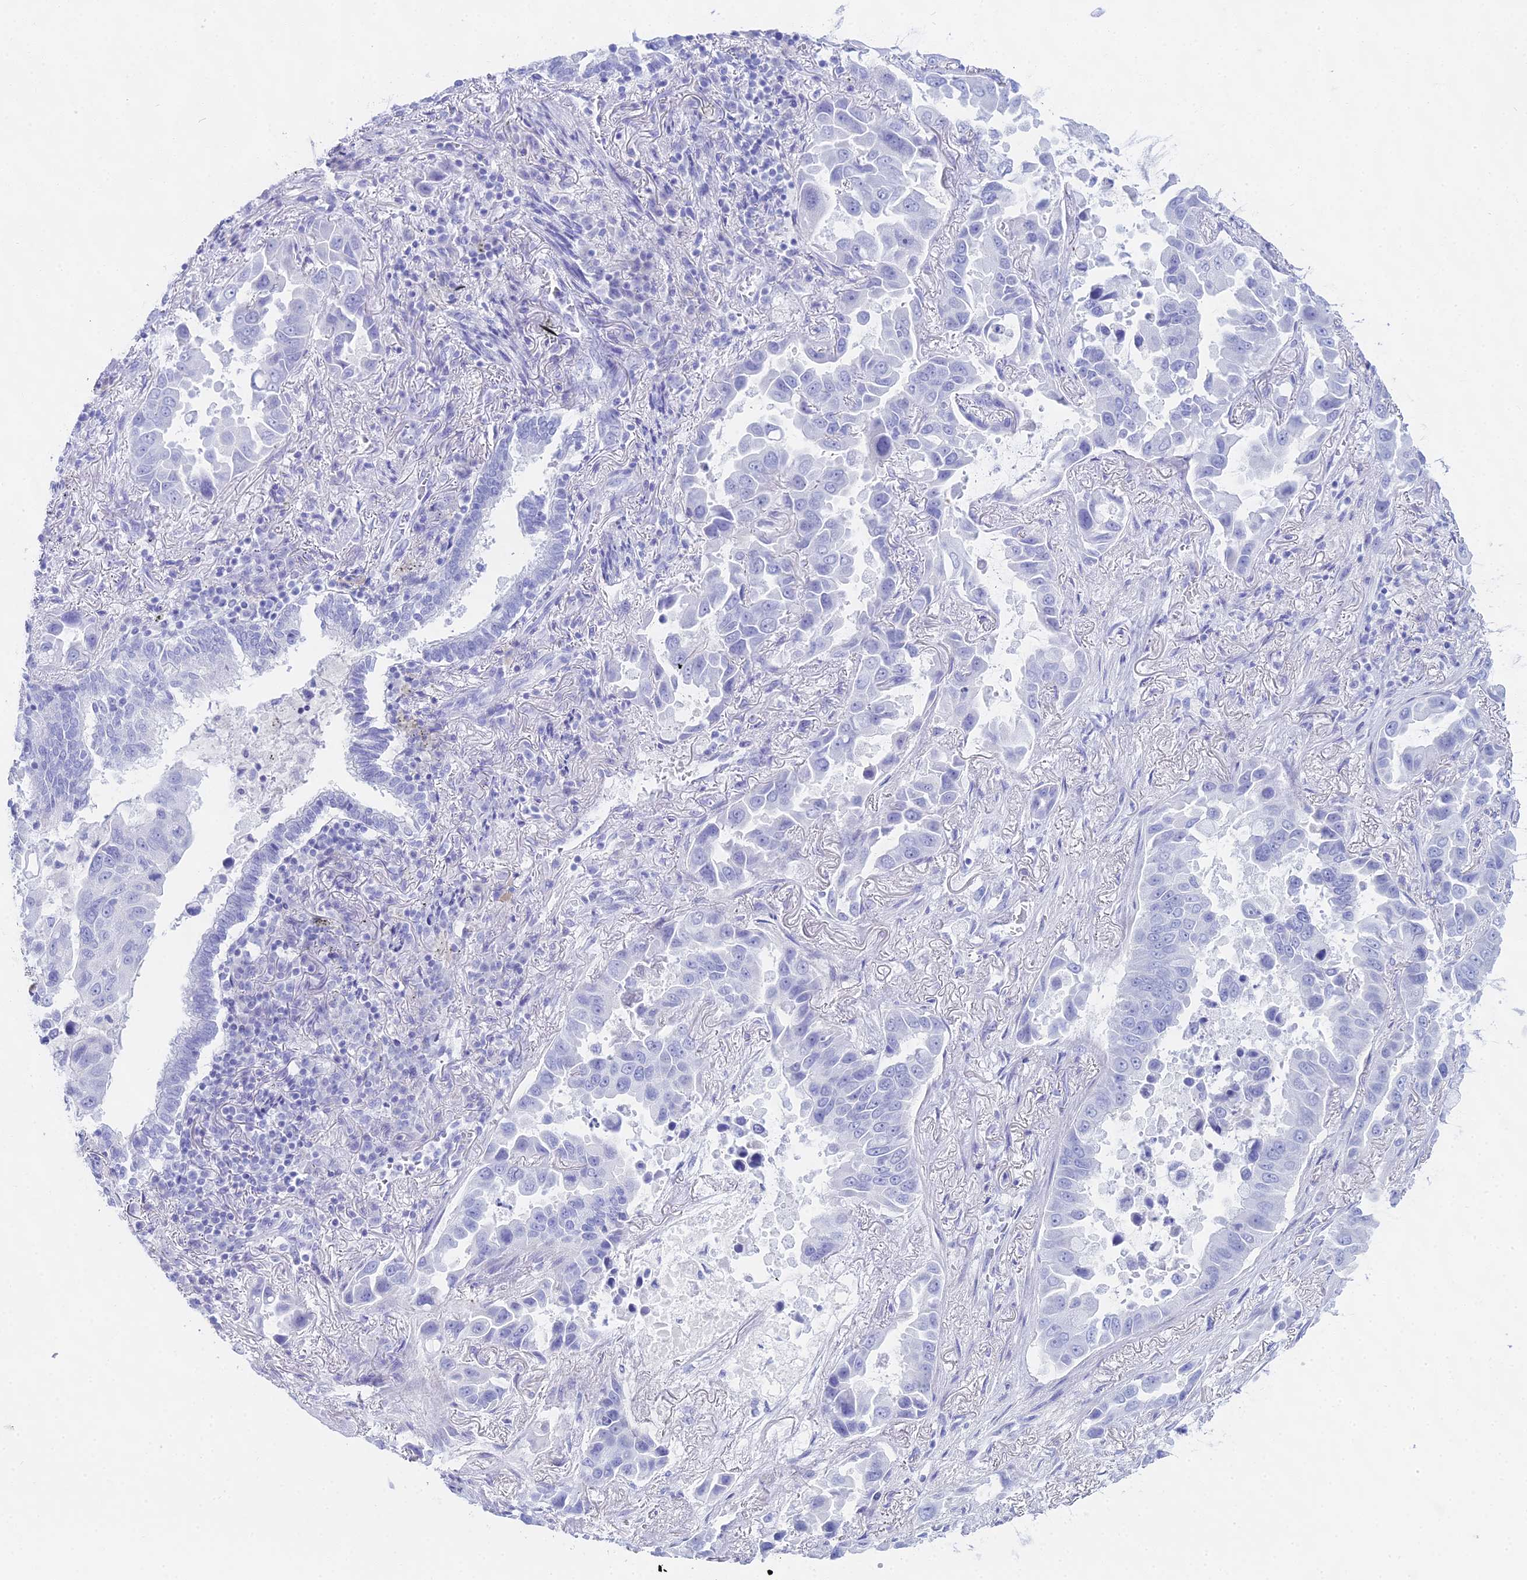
{"staining": {"intensity": "negative", "quantity": "none", "location": "none"}, "tissue": "lung cancer", "cell_type": "Tumor cells", "image_type": "cancer", "snomed": [{"axis": "morphology", "description": "Adenocarcinoma, NOS"}, {"axis": "topography", "description": "Lung"}], "caption": "Lung adenocarcinoma was stained to show a protein in brown. There is no significant expression in tumor cells. (DAB immunohistochemistry (IHC) with hematoxylin counter stain).", "gene": "CGB2", "patient": {"sex": "male", "age": 64}}